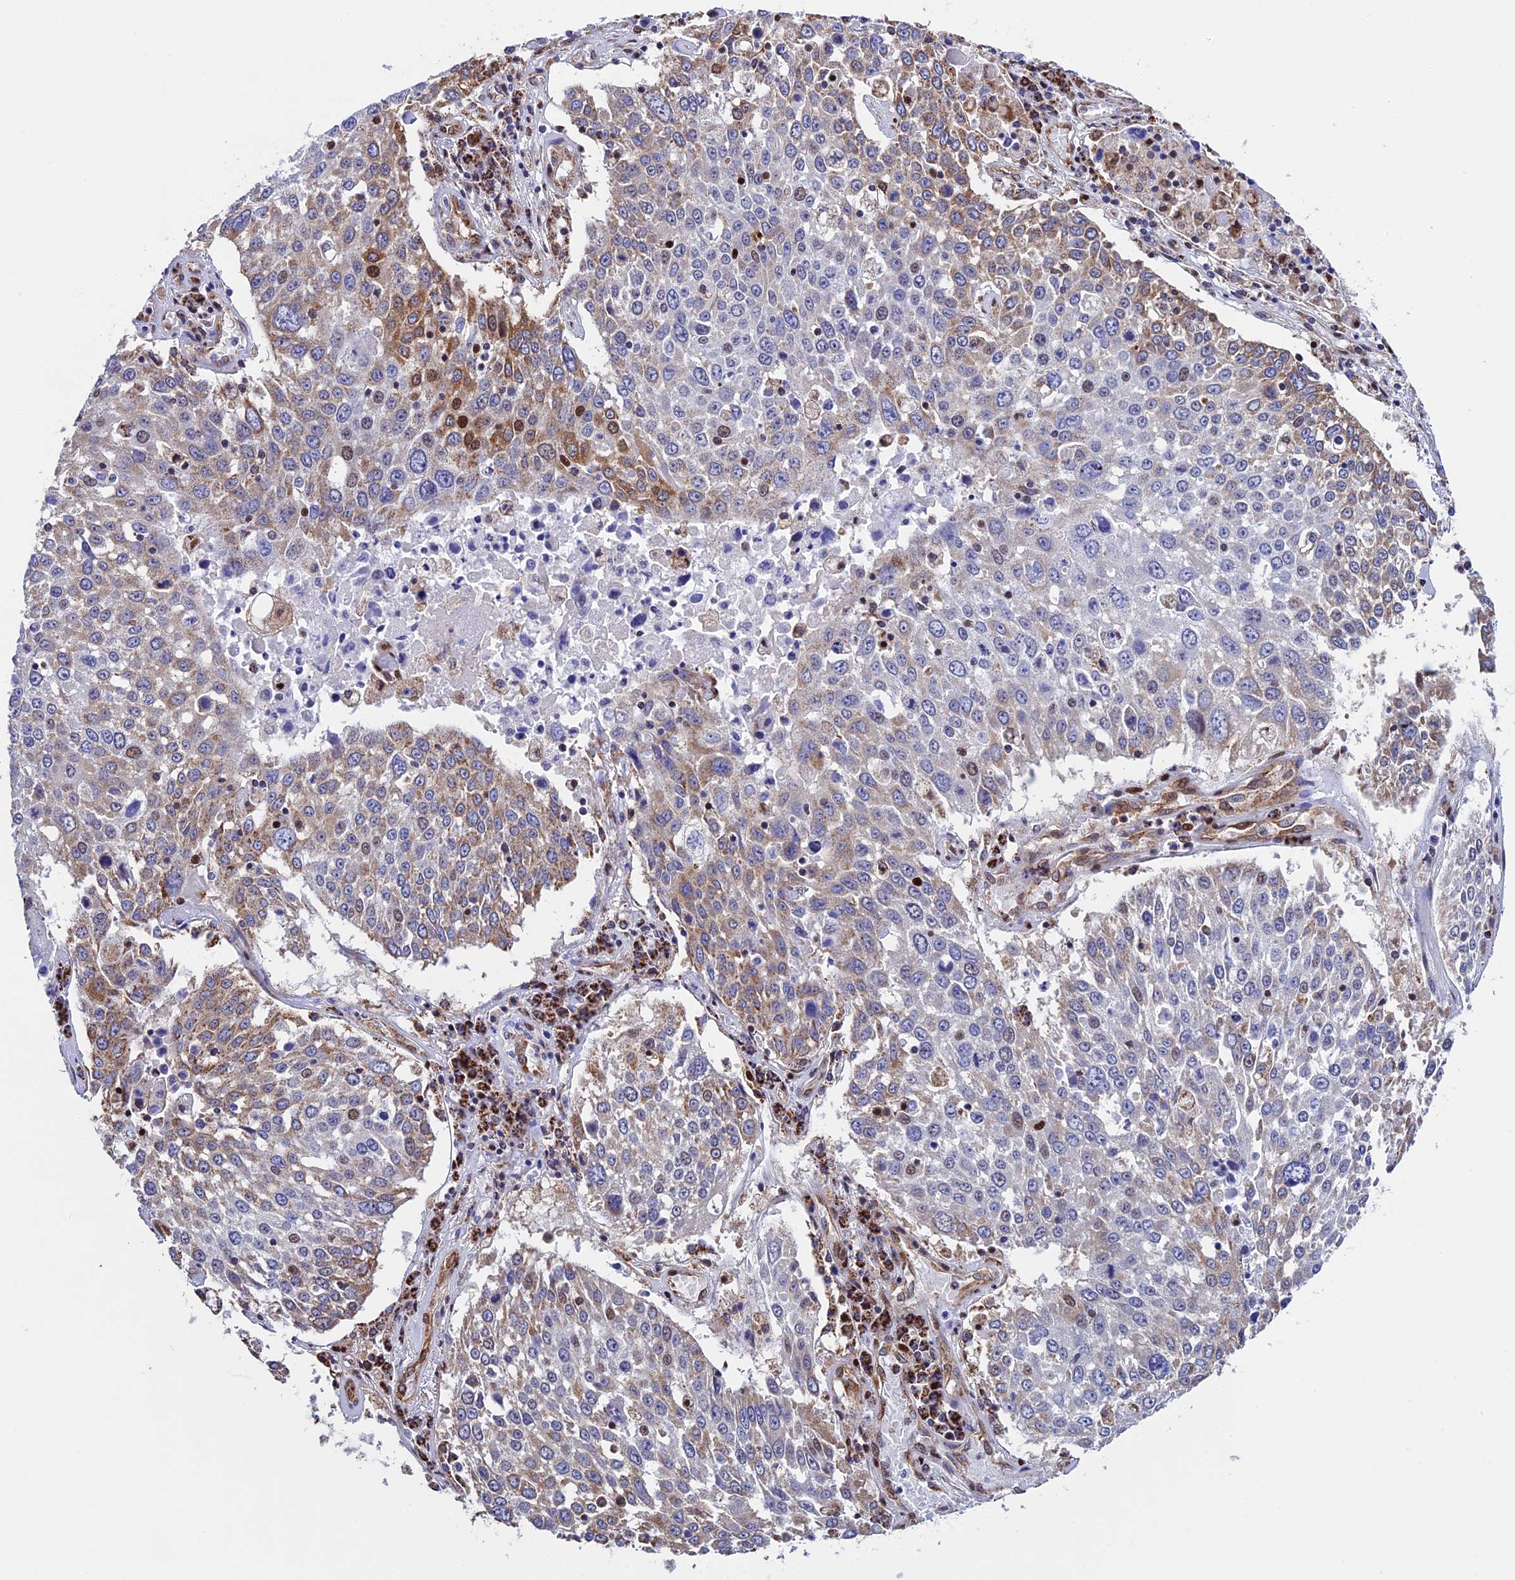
{"staining": {"intensity": "moderate", "quantity": "25%-75%", "location": "nuclear"}, "tissue": "lung cancer", "cell_type": "Tumor cells", "image_type": "cancer", "snomed": [{"axis": "morphology", "description": "Squamous cell carcinoma, NOS"}, {"axis": "topography", "description": "Lung"}], "caption": "Lung squamous cell carcinoma stained with a brown dye exhibits moderate nuclear positive expression in about 25%-75% of tumor cells.", "gene": "SLC9A5", "patient": {"sex": "male", "age": 65}}